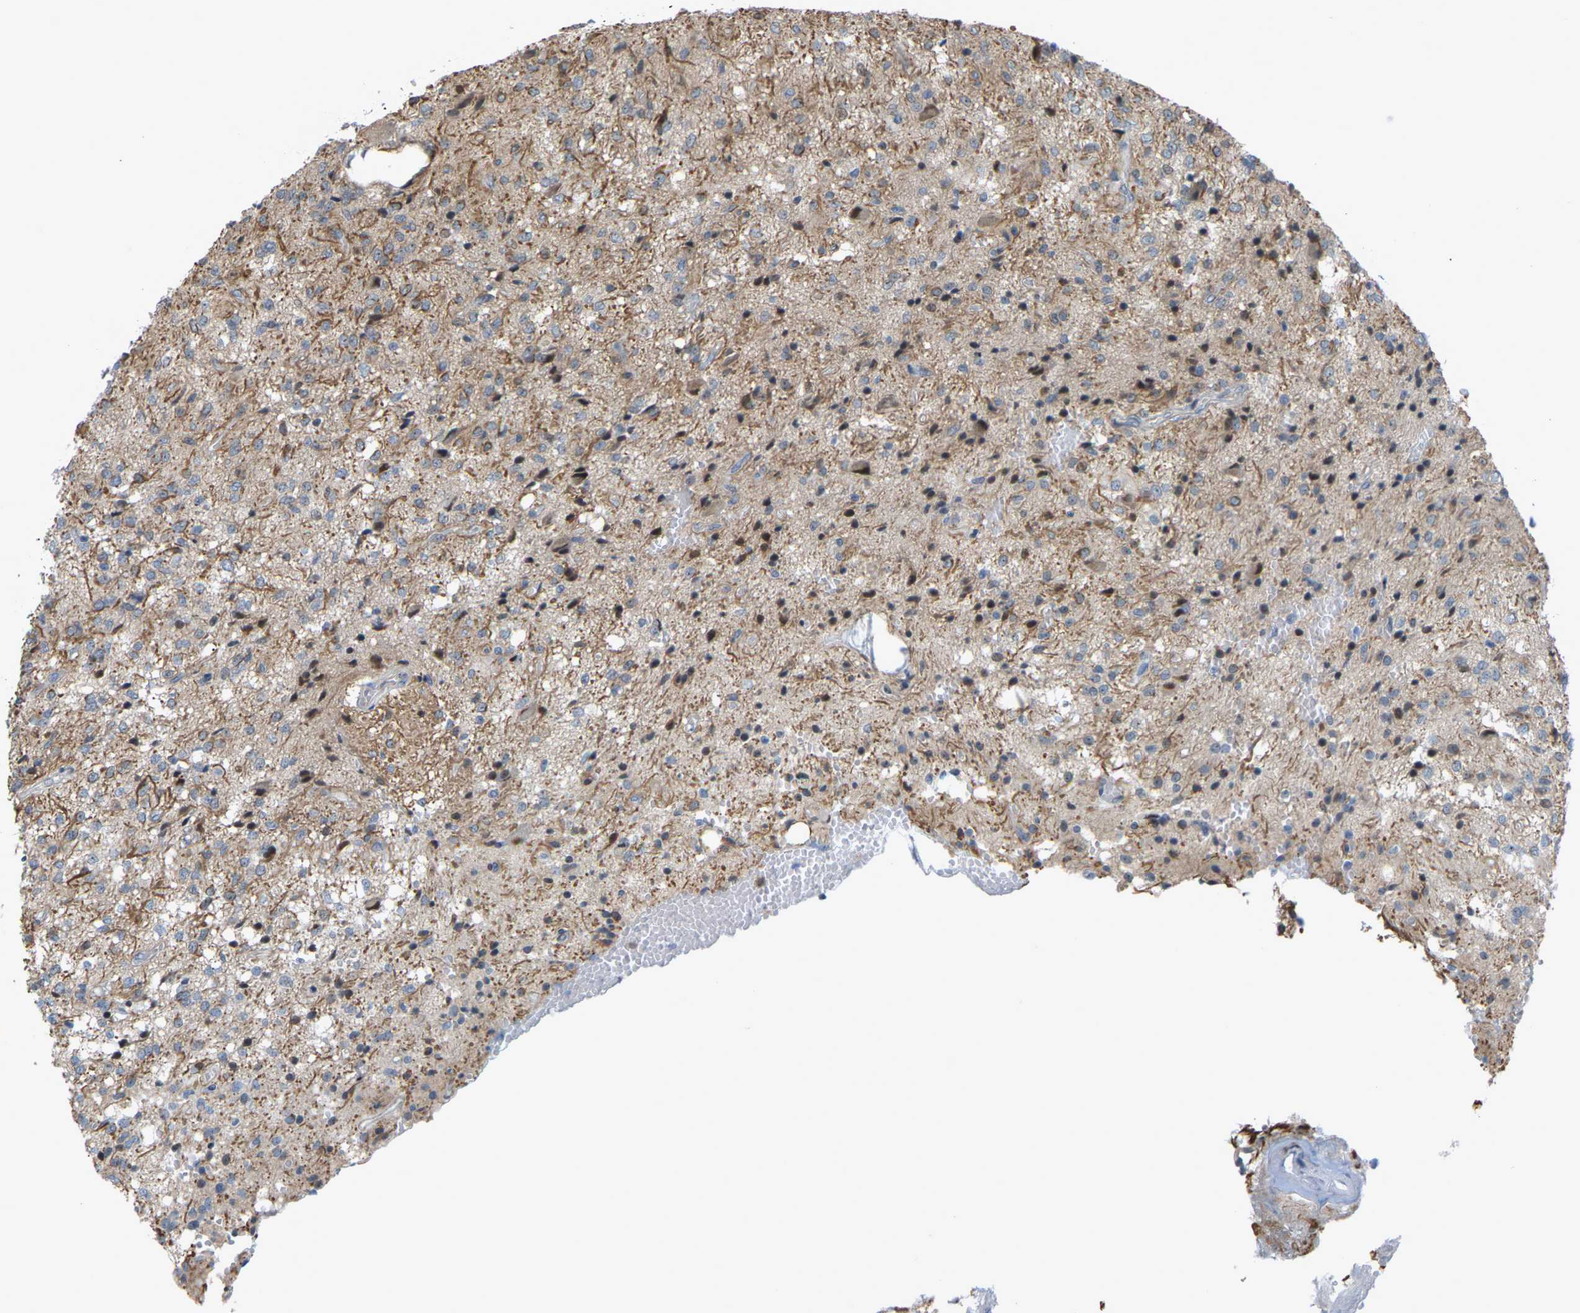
{"staining": {"intensity": "weak", "quantity": "<25%", "location": "cytoplasmic/membranous"}, "tissue": "glioma", "cell_type": "Tumor cells", "image_type": "cancer", "snomed": [{"axis": "morphology", "description": "Glioma, malignant, High grade"}, {"axis": "topography", "description": "Brain"}], "caption": "A high-resolution micrograph shows immunohistochemistry staining of malignant high-grade glioma, which exhibits no significant expression in tumor cells.", "gene": "CROT", "patient": {"sex": "female", "age": 59}}